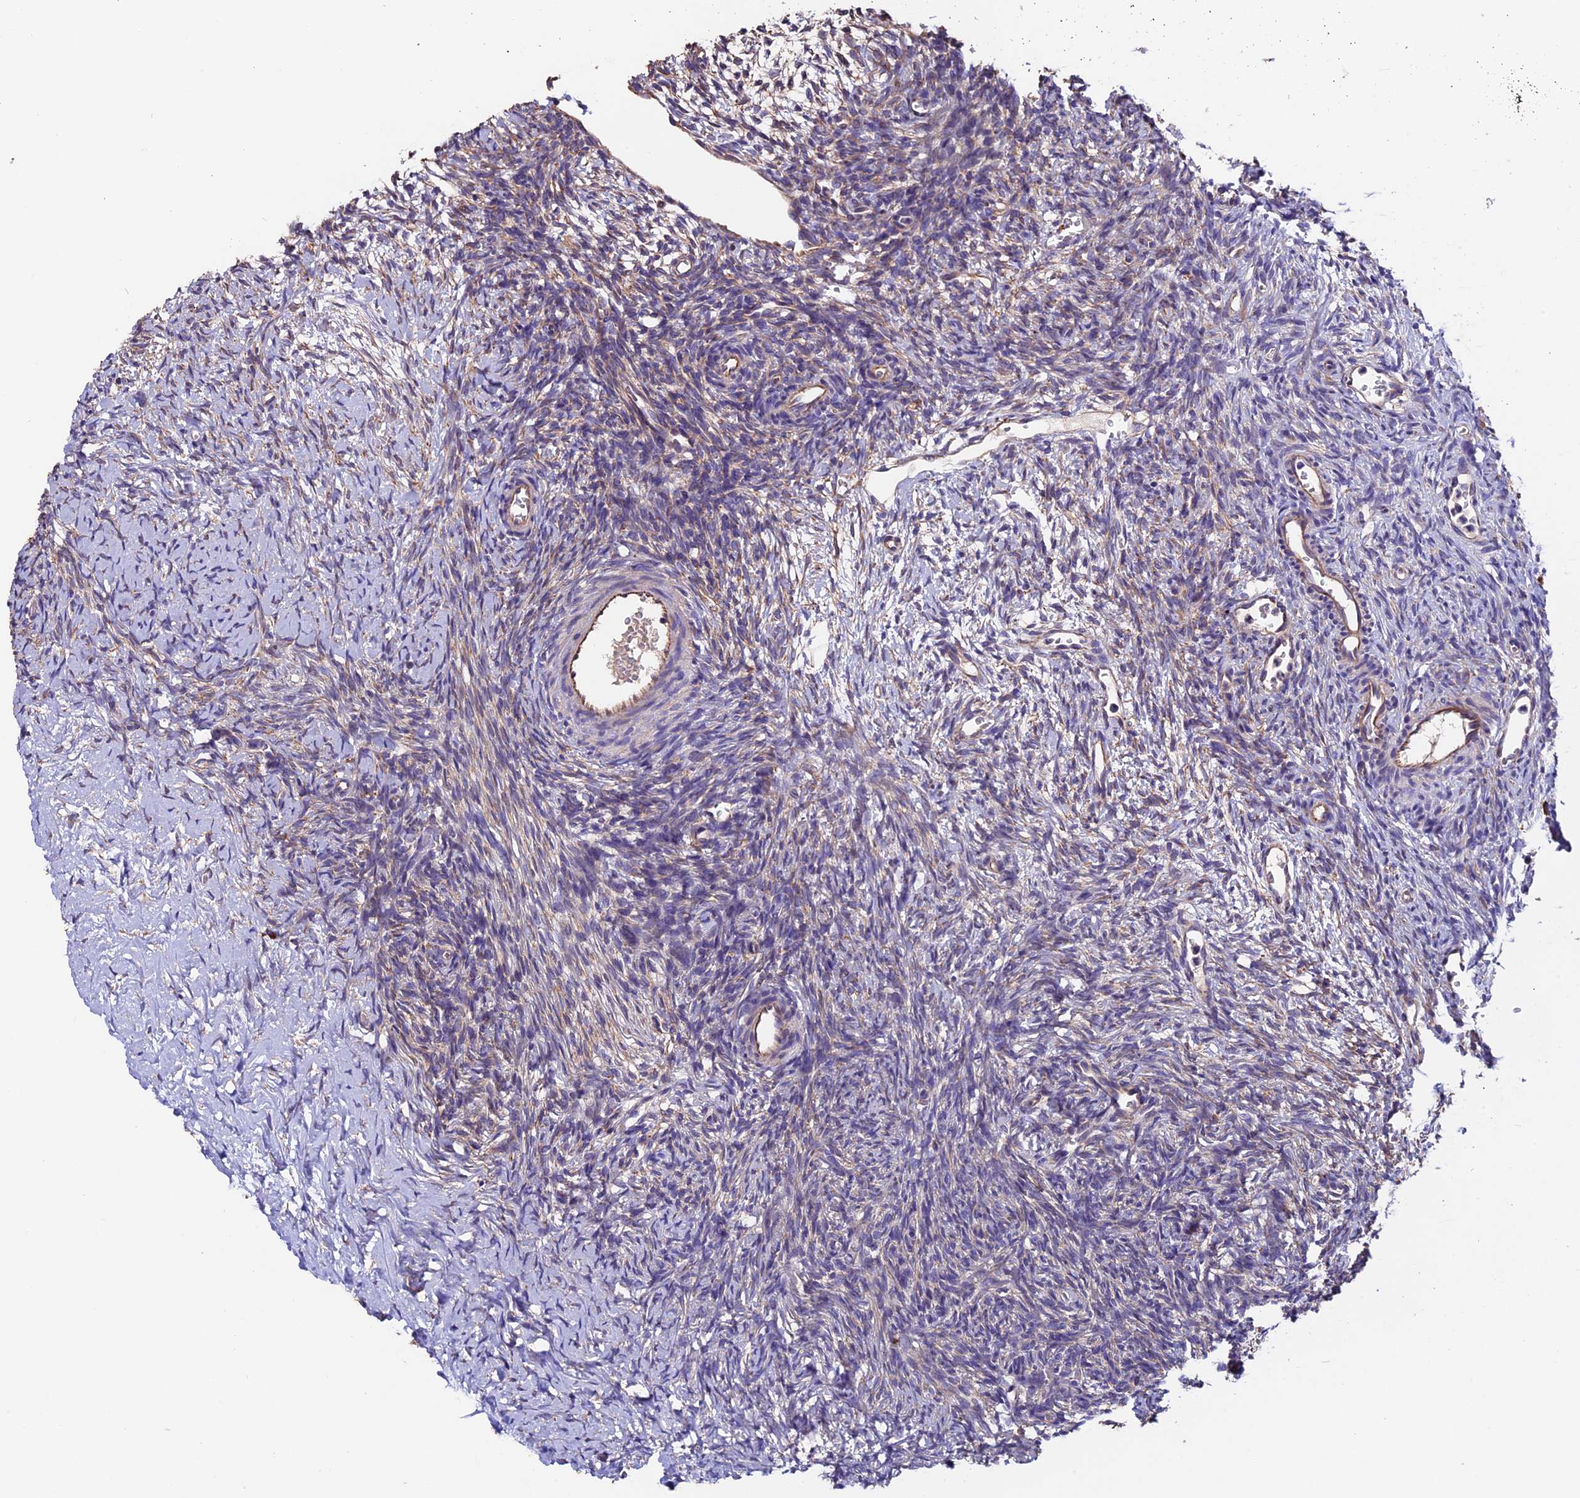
{"staining": {"intensity": "weak", "quantity": "25%-75%", "location": "cytoplasmic/membranous"}, "tissue": "ovary", "cell_type": "Ovarian stroma cells", "image_type": "normal", "snomed": [{"axis": "morphology", "description": "Normal tissue, NOS"}, {"axis": "topography", "description": "Ovary"}], "caption": "Normal ovary demonstrates weak cytoplasmic/membranous expression in about 25%-75% of ovarian stroma cells The staining was performed using DAB to visualize the protein expression in brown, while the nuclei were stained in blue with hematoxylin (Magnification: 20x)..", "gene": "CLN5", "patient": {"sex": "female", "age": 39}}